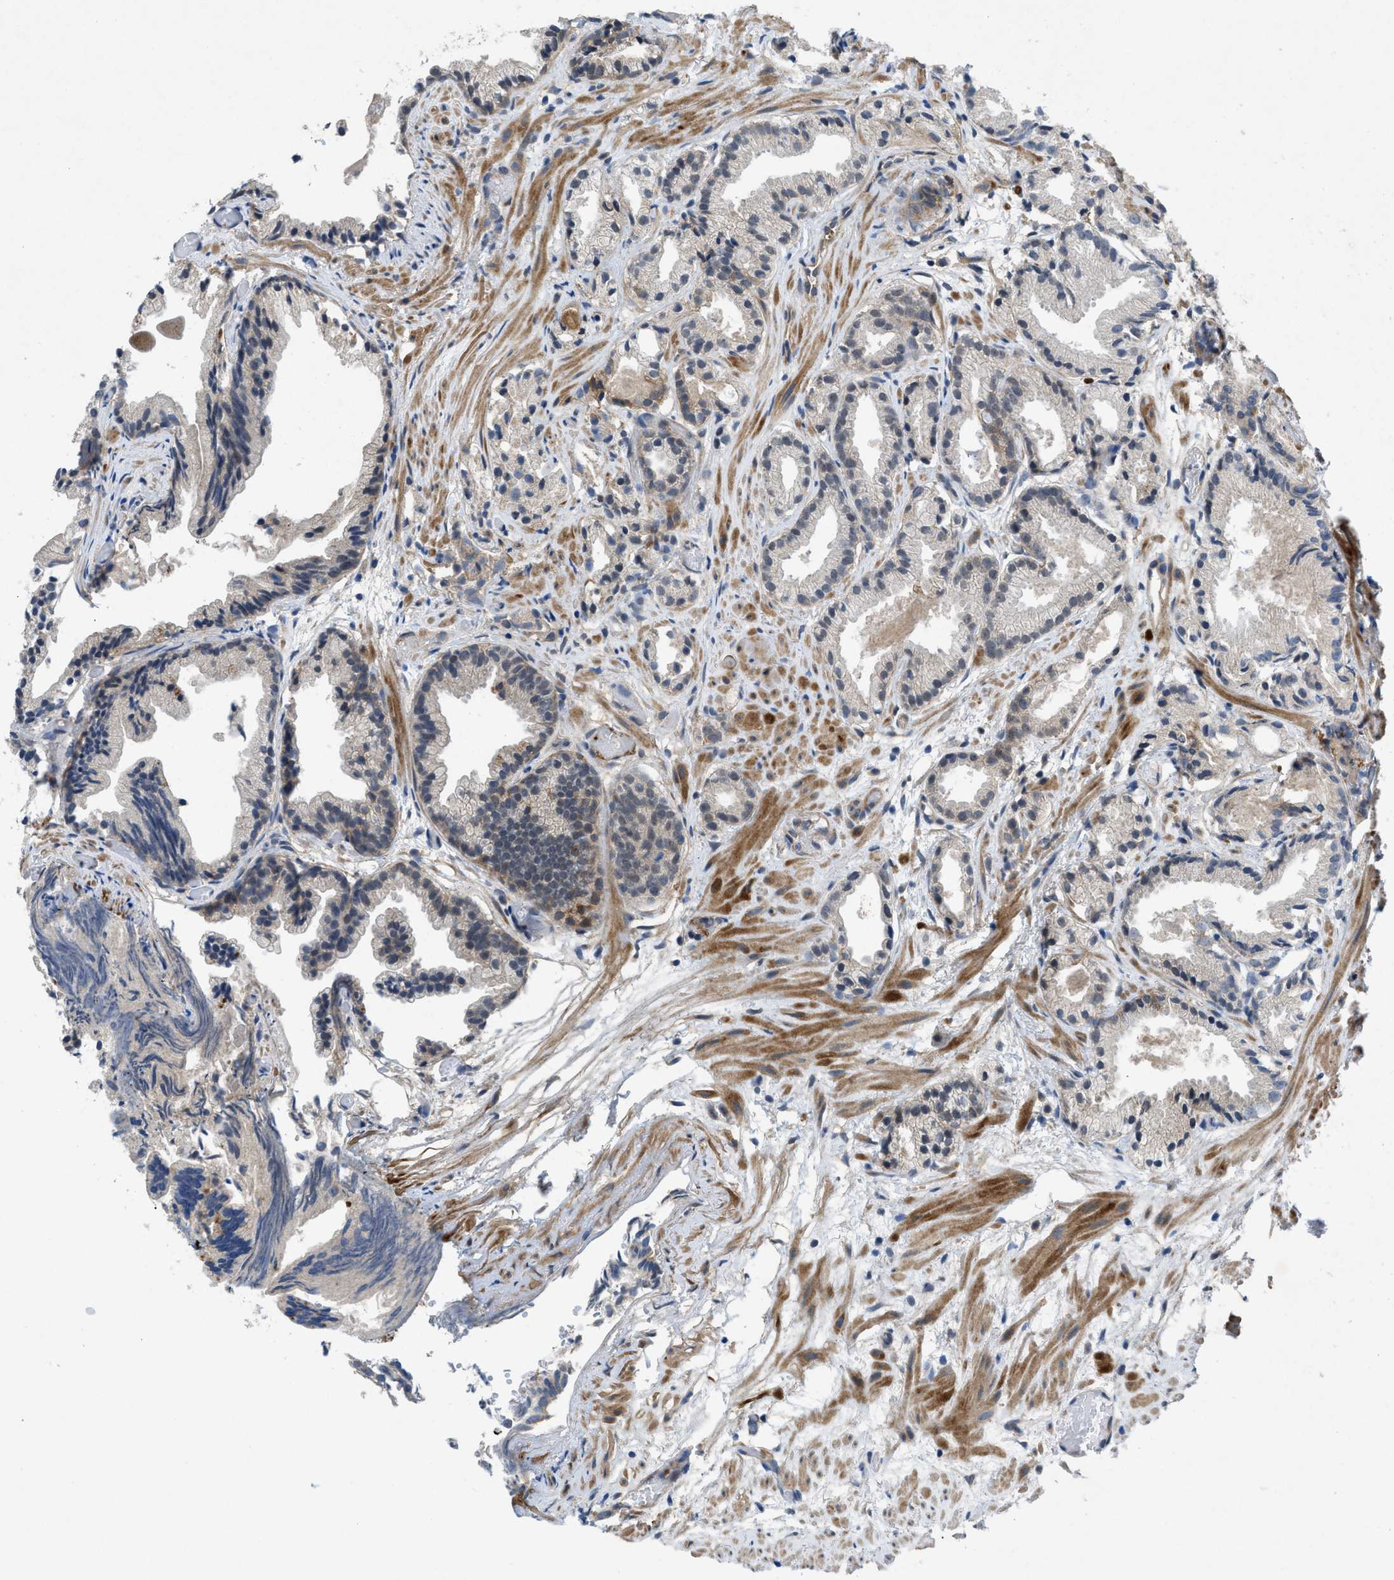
{"staining": {"intensity": "negative", "quantity": "none", "location": "none"}, "tissue": "prostate cancer", "cell_type": "Tumor cells", "image_type": "cancer", "snomed": [{"axis": "morphology", "description": "Adenocarcinoma, Low grade"}, {"axis": "topography", "description": "Prostate"}], "caption": "High power microscopy photomicrograph of an immunohistochemistry histopathology image of adenocarcinoma (low-grade) (prostate), revealing no significant positivity in tumor cells. (DAB immunohistochemistry visualized using brightfield microscopy, high magnification).", "gene": "PANX1", "patient": {"sex": "male", "age": 89}}